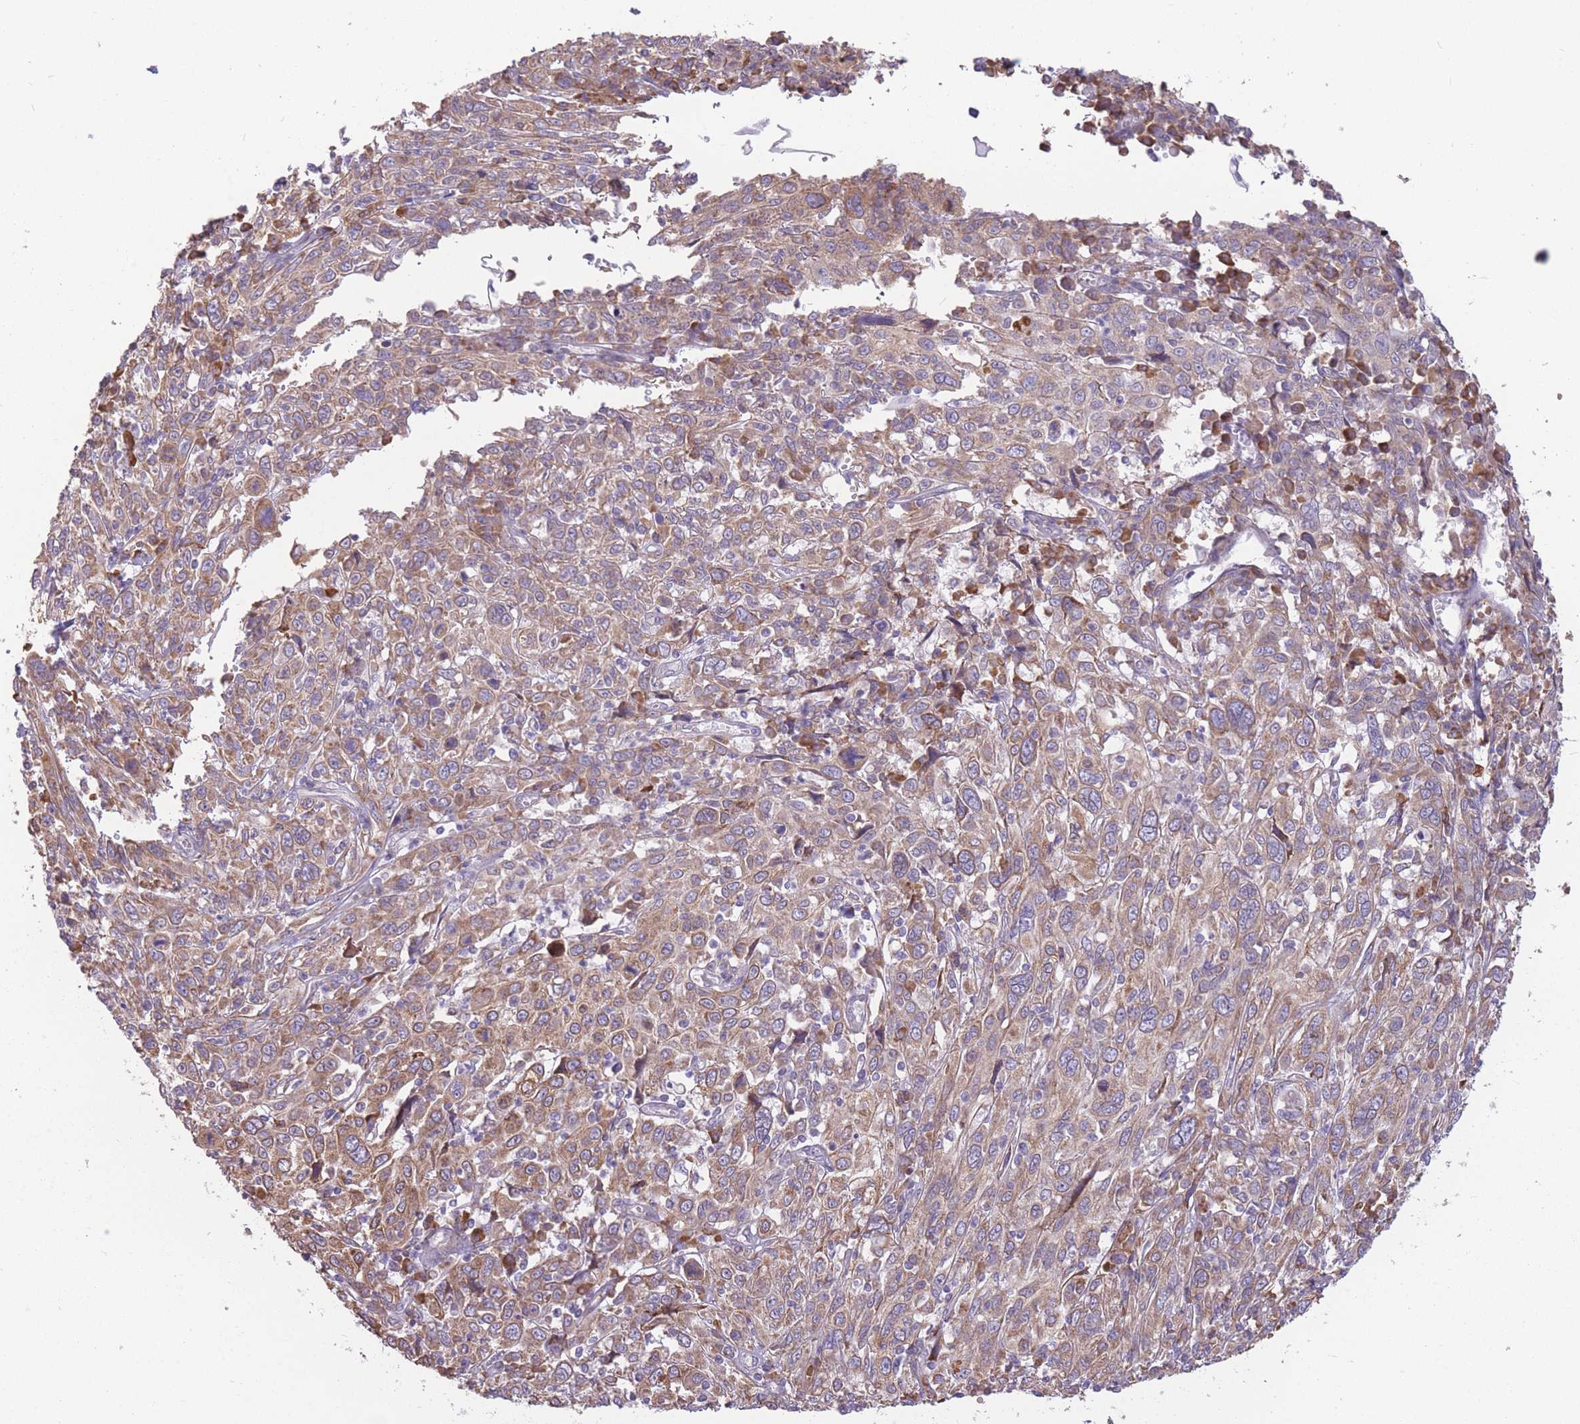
{"staining": {"intensity": "moderate", "quantity": ">75%", "location": "cytoplasmic/membranous"}, "tissue": "cervical cancer", "cell_type": "Tumor cells", "image_type": "cancer", "snomed": [{"axis": "morphology", "description": "Squamous cell carcinoma, NOS"}, {"axis": "topography", "description": "Cervix"}], "caption": "A brown stain shows moderate cytoplasmic/membranous staining of a protein in human cervical cancer (squamous cell carcinoma) tumor cells.", "gene": "TRAPPC5", "patient": {"sex": "female", "age": 46}}